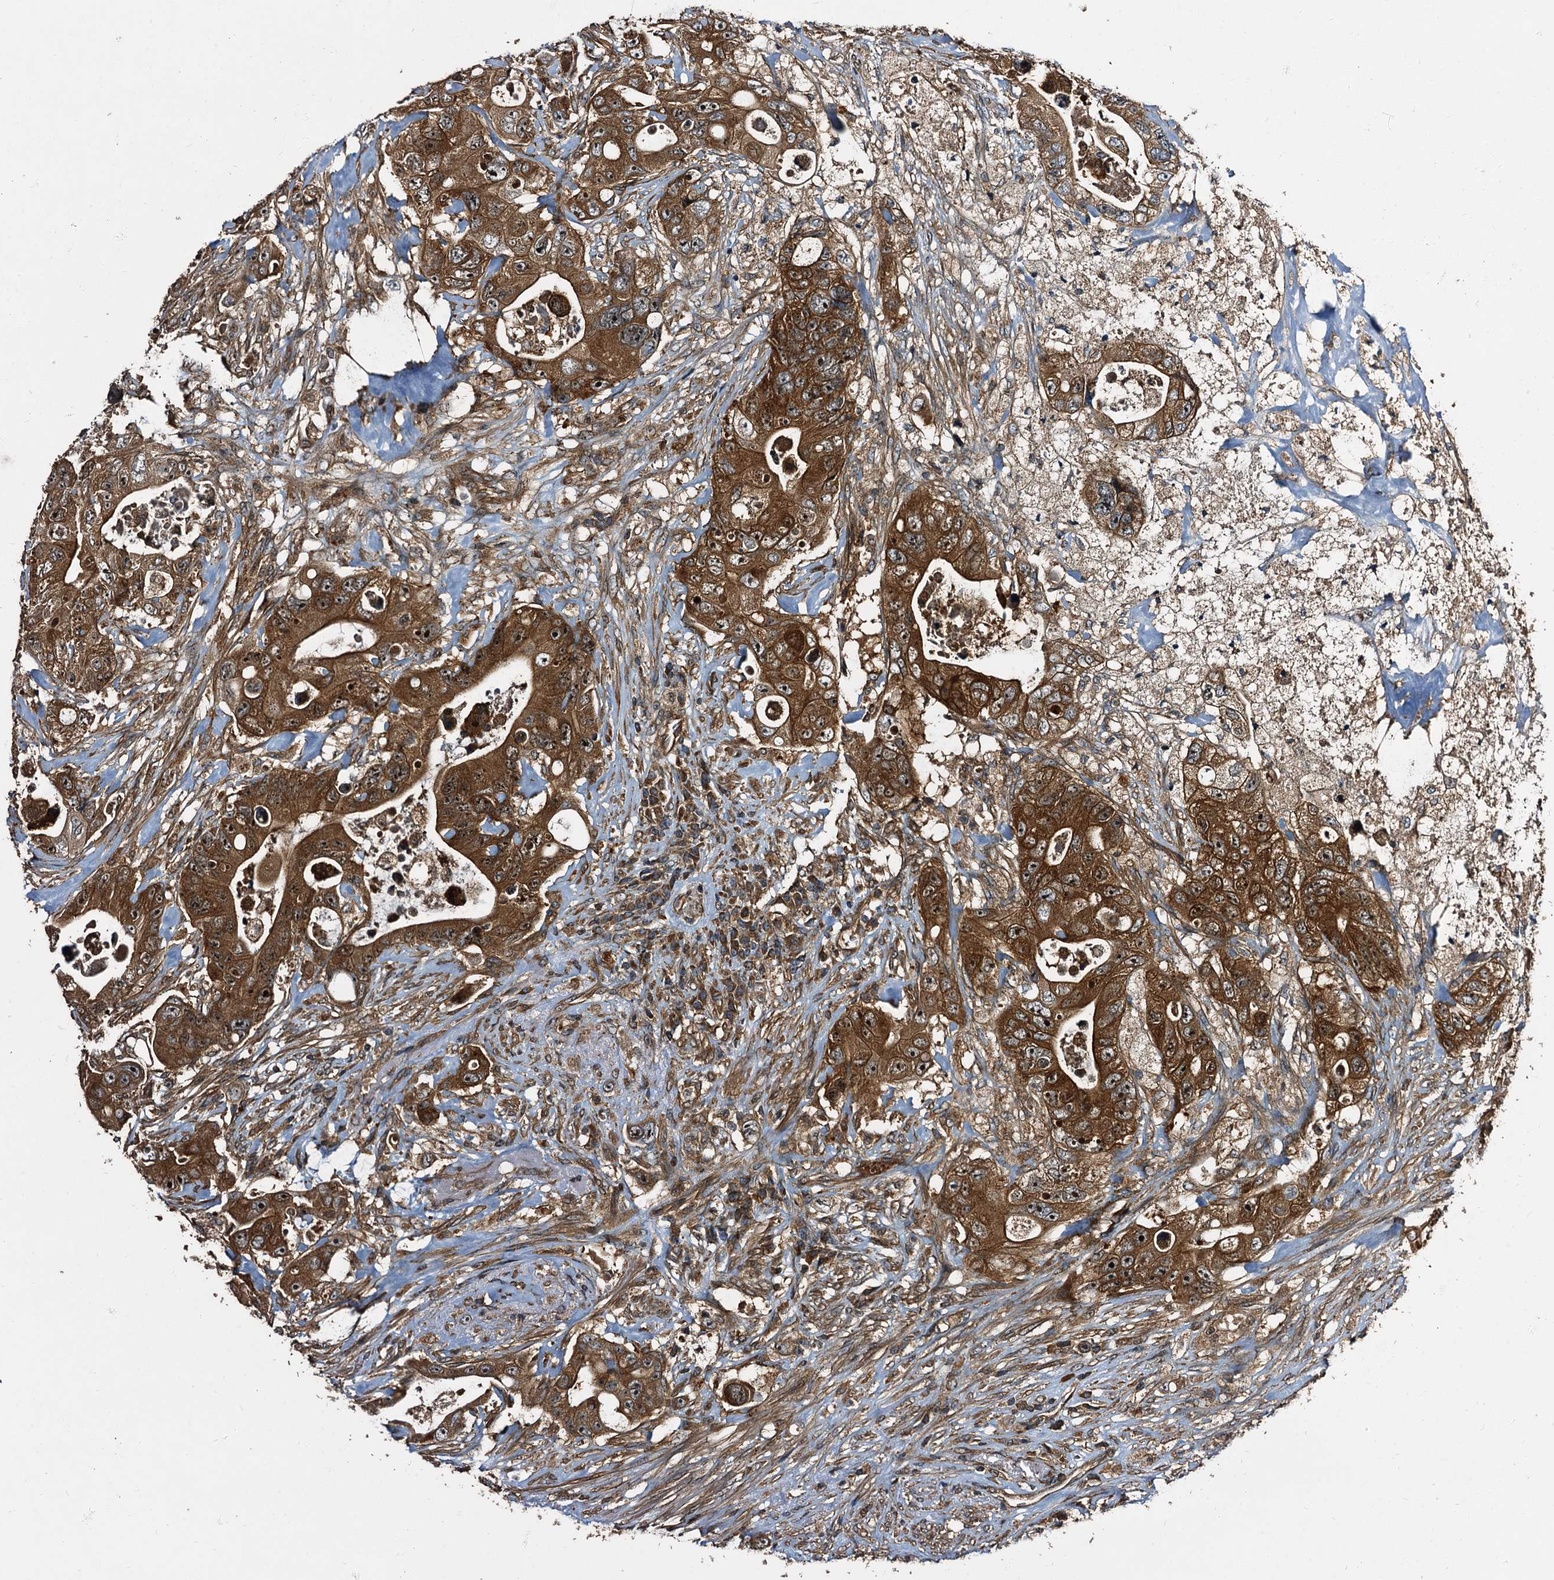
{"staining": {"intensity": "strong", "quantity": ">75%", "location": "cytoplasmic/membranous"}, "tissue": "colorectal cancer", "cell_type": "Tumor cells", "image_type": "cancer", "snomed": [{"axis": "morphology", "description": "Adenocarcinoma, NOS"}, {"axis": "topography", "description": "Colon"}], "caption": "Immunohistochemistry (IHC) (DAB (3,3'-diaminobenzidine)) staining of adenocarcinoma (colorectal) shows strong cytoplasmic/membranous protein staining in approximately >75% of tumor cells.", "gene": "PEX5", "patient": {"sex": "female", "age": 46}}